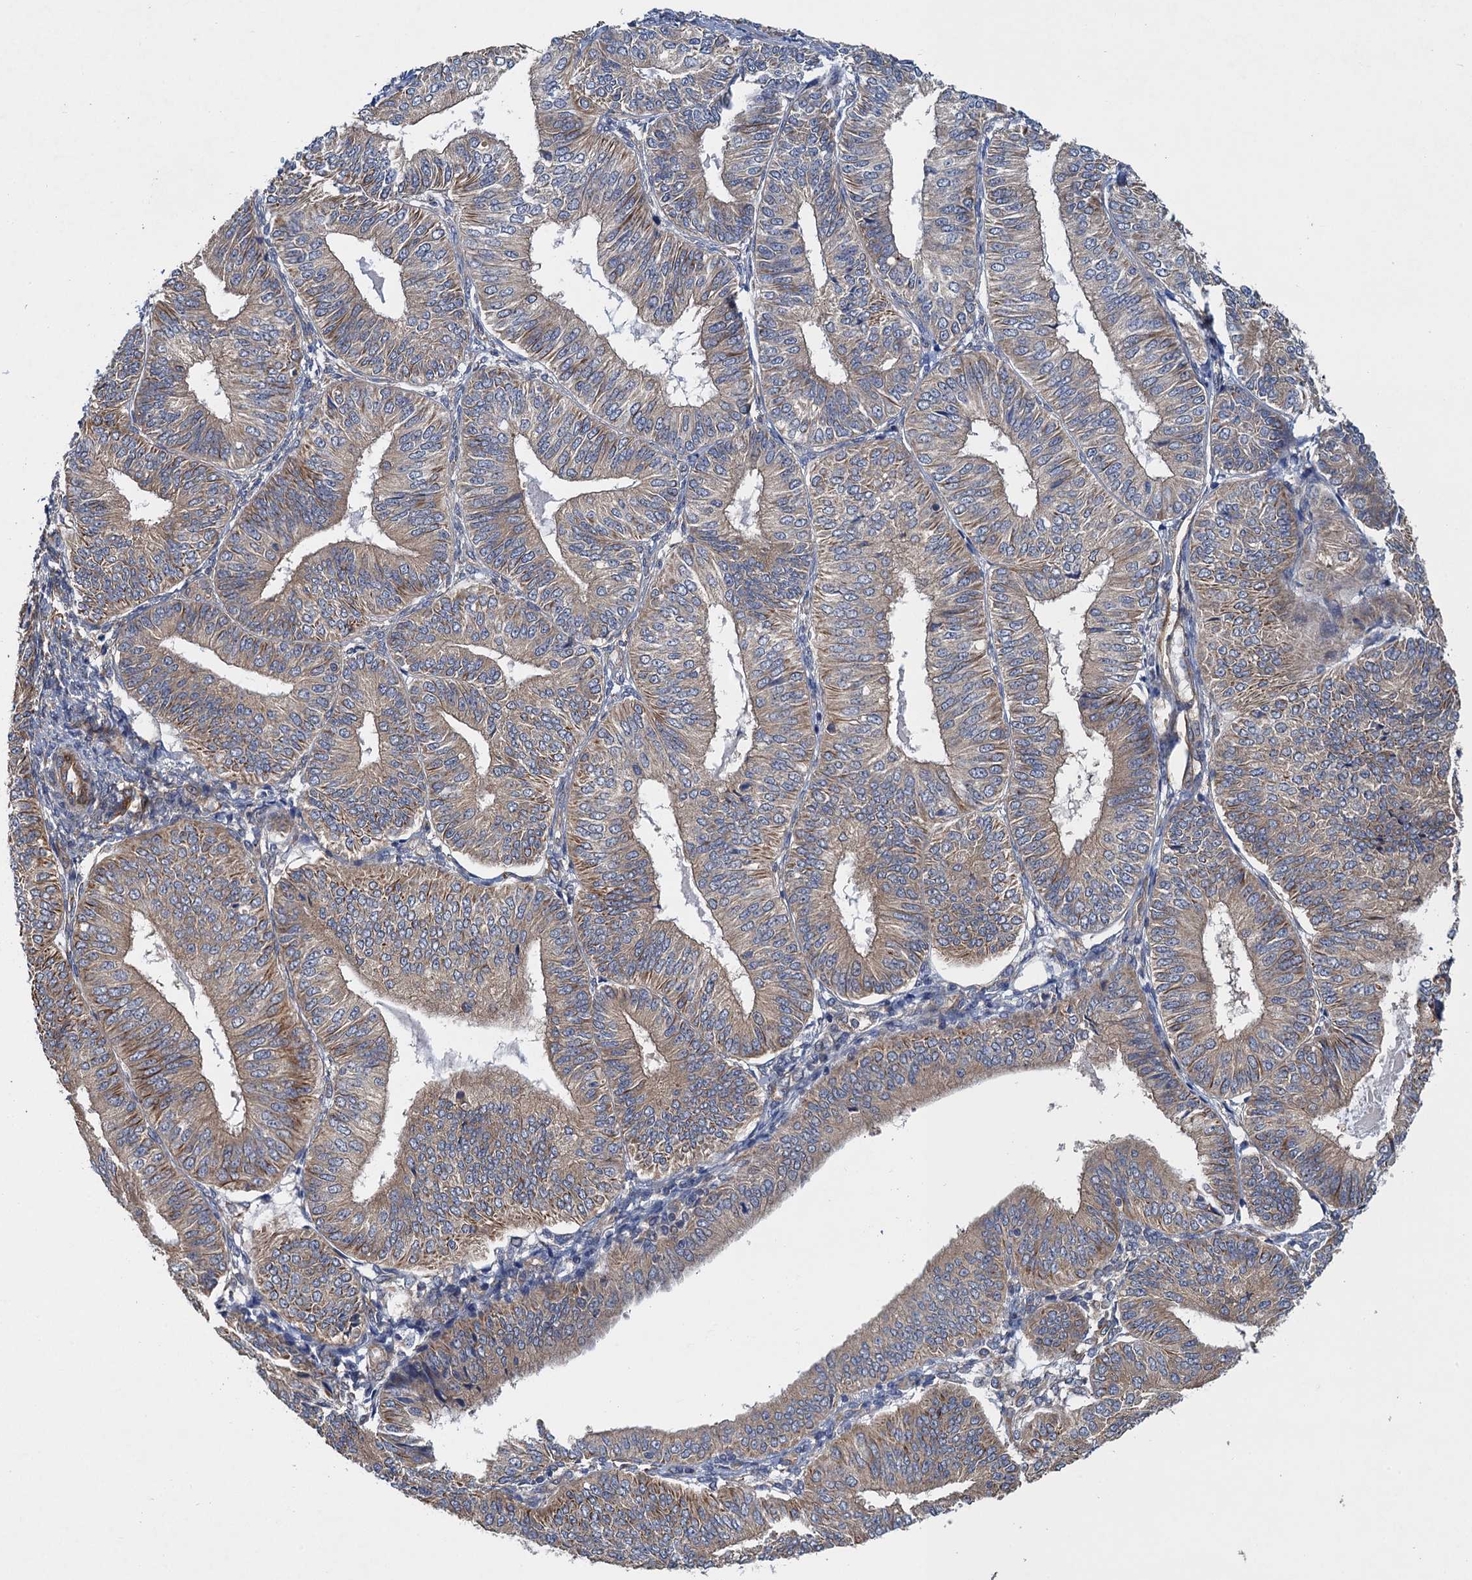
{"staining": {"intensity": "weak", "quantity": ">75%", "location": "cytoplasmic/membranous"}, "tissue": "endometrial cancer", "cell_type": "Tumor cells", "image_type": "cancer", "snomed": [{"axis": "morphology", "description": "Adenocarcinoma, NOS"}, {"axis": "topography", "description": "Endometrium"}], "caption": "A micrograph of human endometrial cancer (adenocarcinoma) stained for a protein reveals weak cytoplasmic/membranous brown staining in tumor cells. The protein is stained brown, and the nuclei are stained in blue (DAB IHC with brightfield microscopy, high magnification).", "gene": "PJA2", "patient": {"sex": "female", "age": 58}}